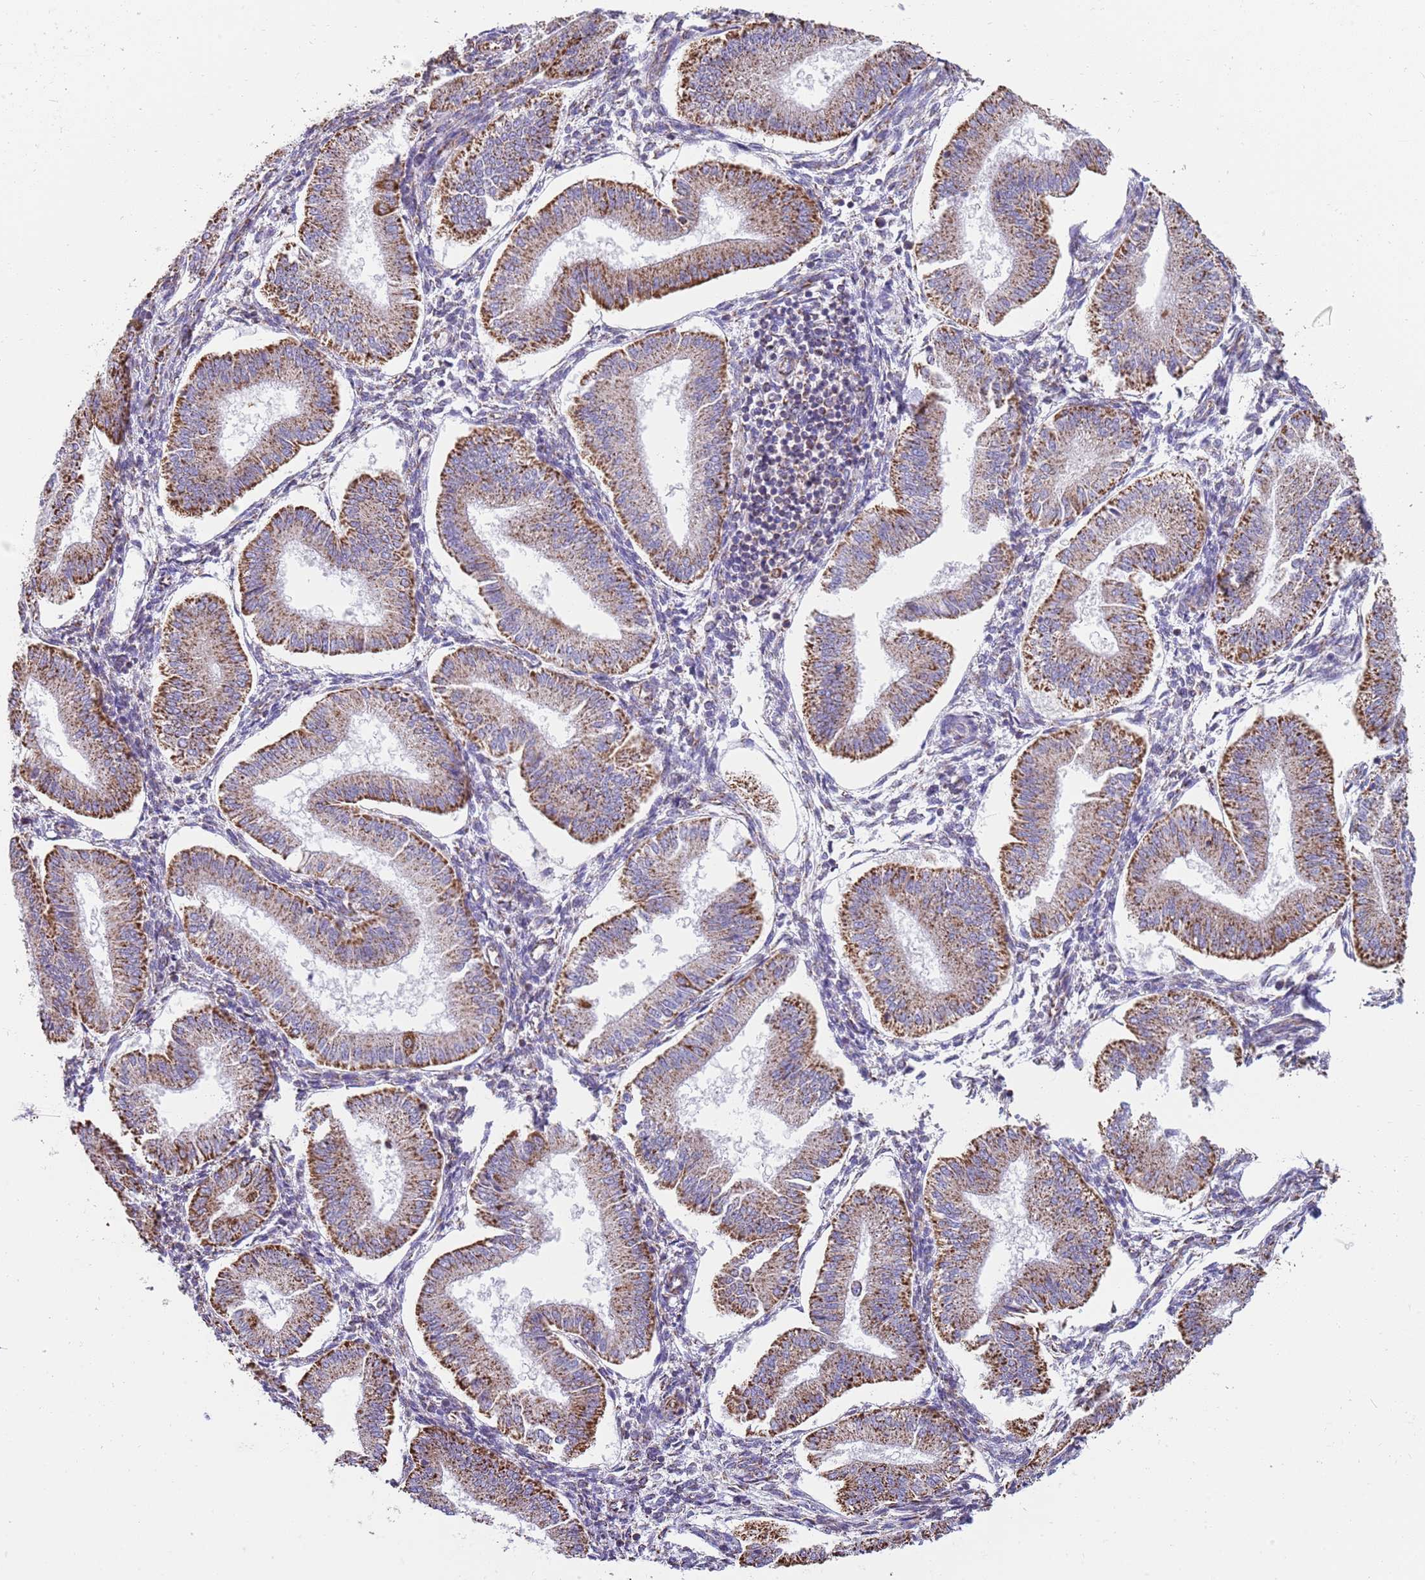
{"staining": {"intensity": "negative", "quantity": "none", "location": "none"}, "tissue": "endometrium", "cell_type": "Cells in endometrial stroma", "image_type": "normal", "snomed": [{"axis": "morphology", "description": "Normal tissue, NOS"}, {"axis": "topography", "description": "Endometrium"}], "caption": "IHC of normal human endometrium reveals no expression in cells in endometrial stroma.", "gene": "TTLL1", "patient": {"sex": "female", "age": 39}}